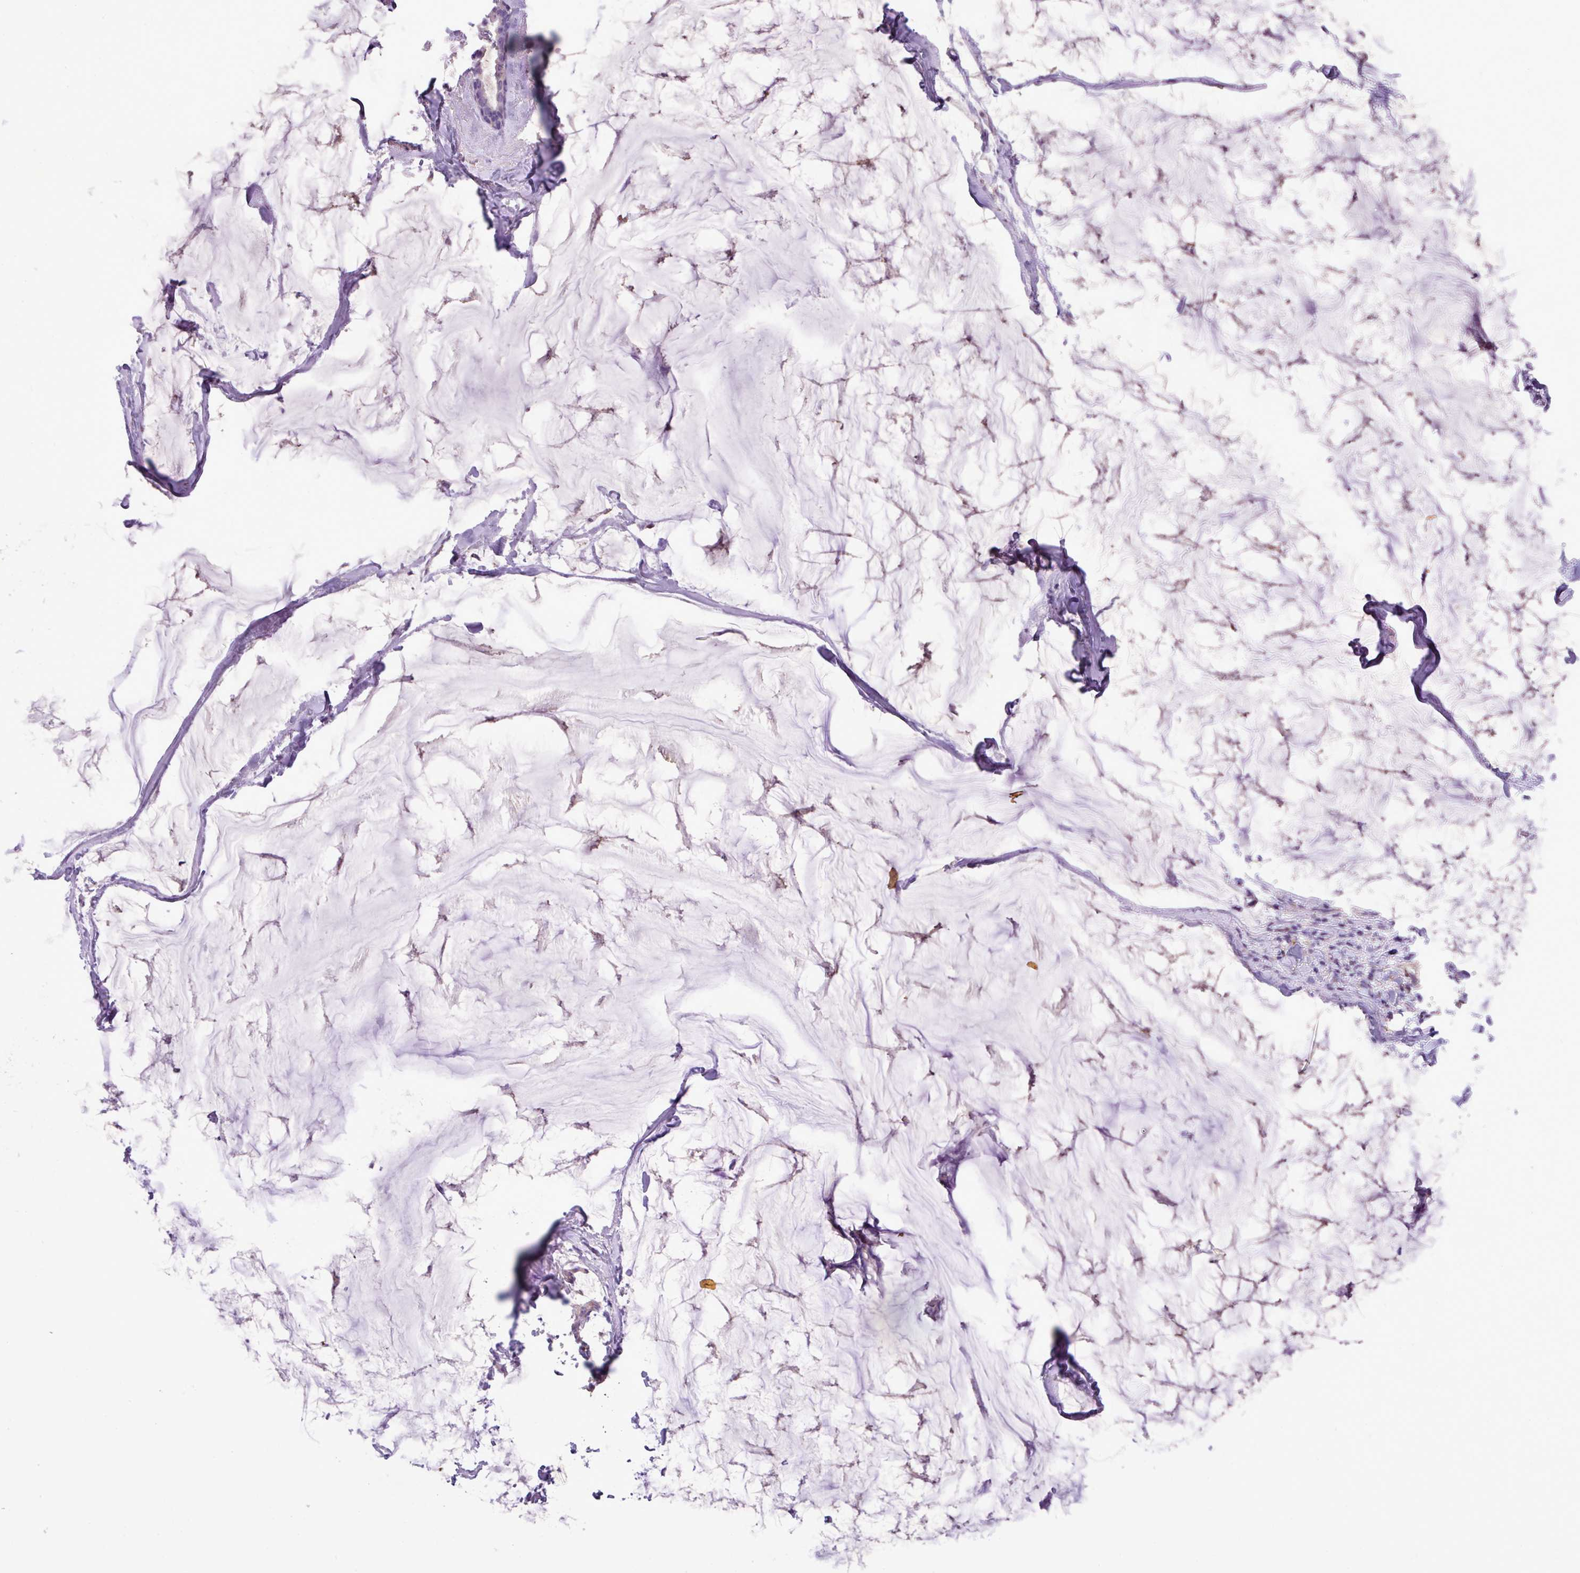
{"staining": {"intensity": "negative", "quantity": "none", "location": "none"}, "tissue": "breast cancer", "cell_type": "Tumor cells", "image_type": "cancer", "snomed": [{"axis": "morphology", "description": "Duct carcinoma"}, {"axis": "topography", "description": "Breast"}], "caption": "The photomicrograph shows no staining of tumor cells in breast infiltrating ductal carcinoma.", "gene": "CD248", "patient": {"sex": "female", "age": 93}}